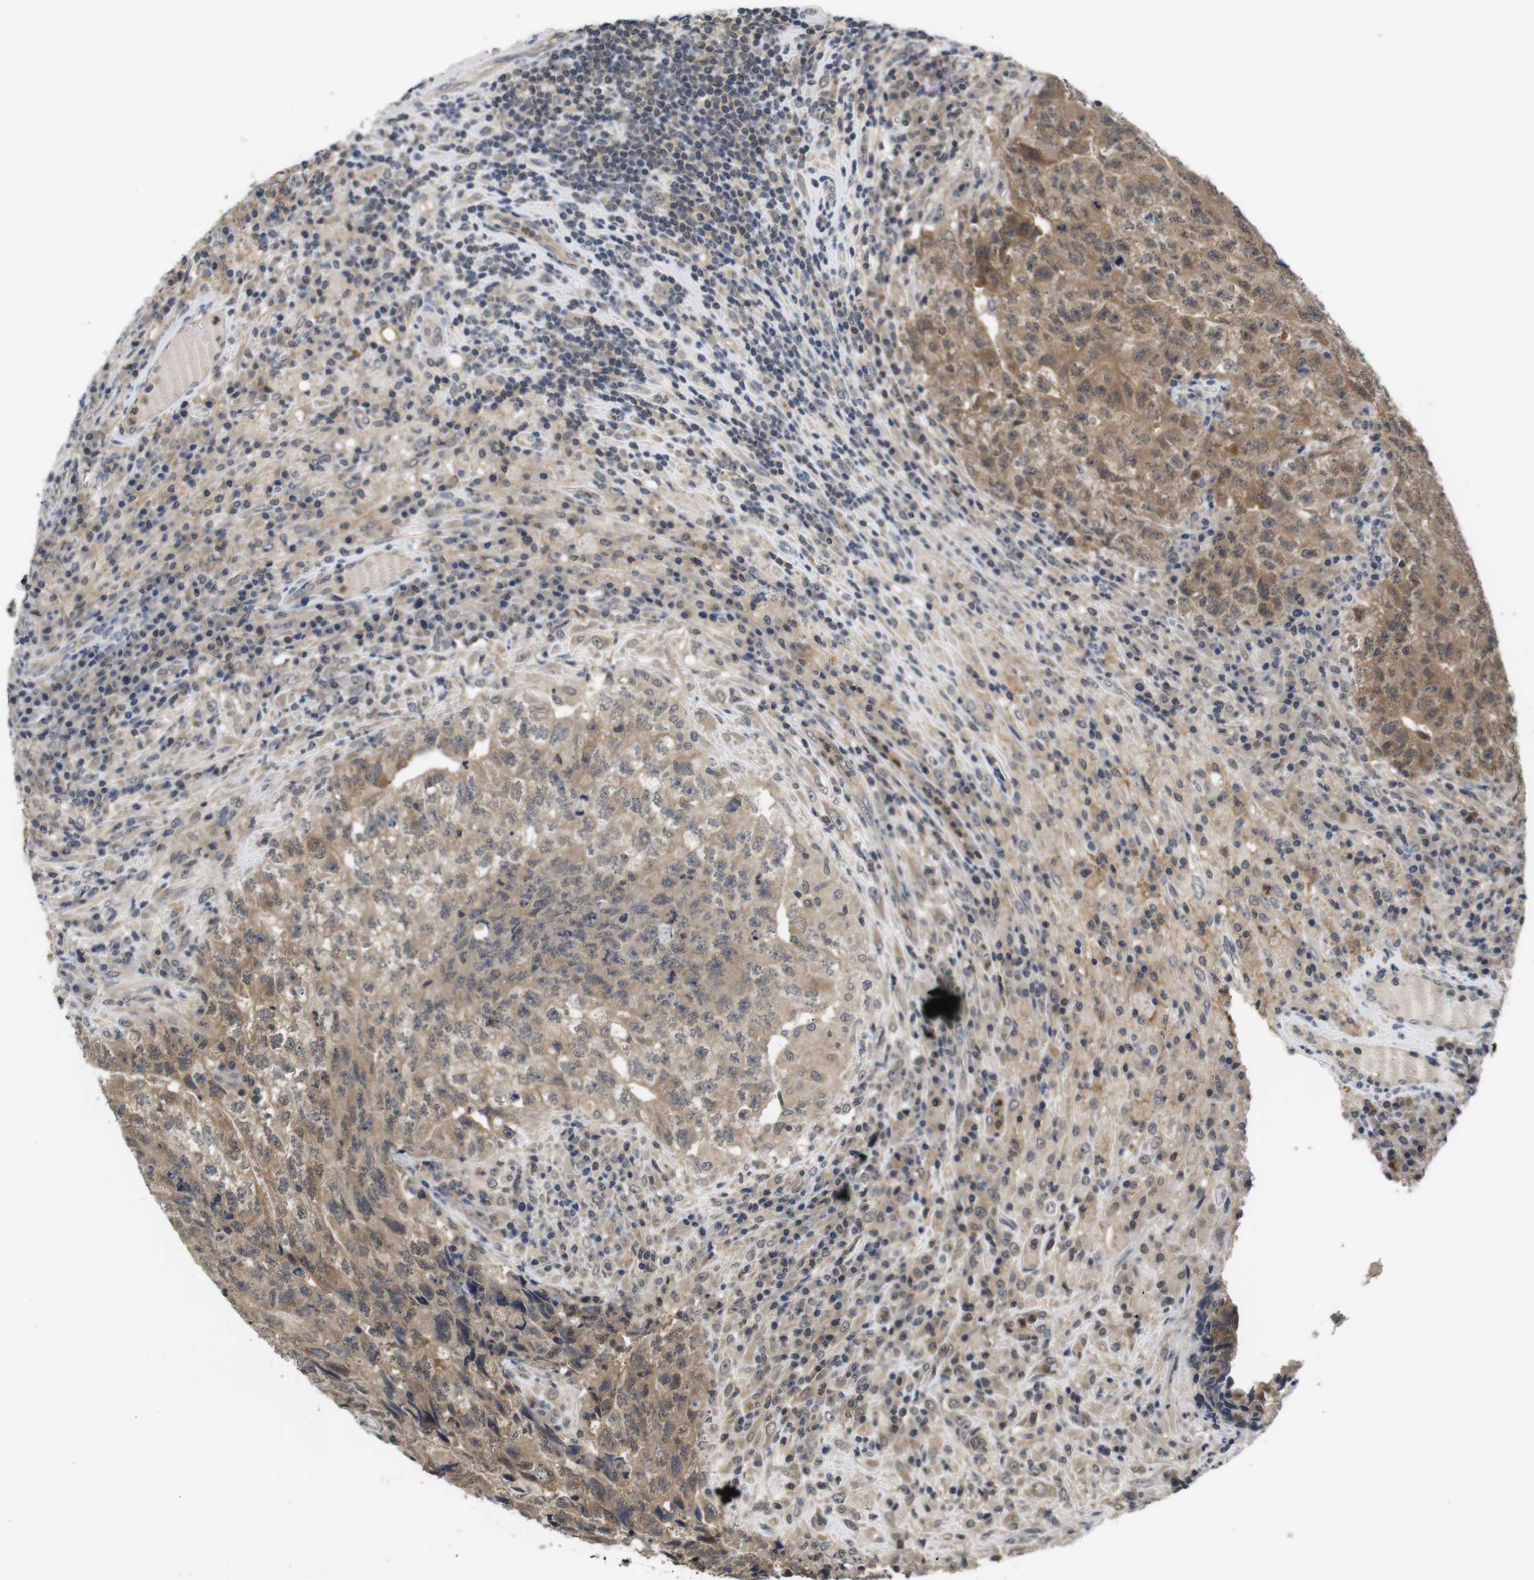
{"staining": {"intensity": "moderate", "quantity": ">75%", "location": "cytoplasmic/membranous"}, "tissue": "testis cancer", "cell_type": "Tumor cells", "image_type": "cancer", "snomed": [{"axis": "morphology", "description": "Necrosis, NOS"}, {"axis": "morphology", "description": "Carcinoma, Embryonal, NOS"}, {"axis": "topography", "description": "Testis"}], "caption": "Immunohistochemical staining of human testis embryonal carcinoma shows medium levels of moderate cytoplasmic/membranous staining in about >75% of tumor cells.", "gene": "FADD", "patient": {"sex": "male", "age": 19}}